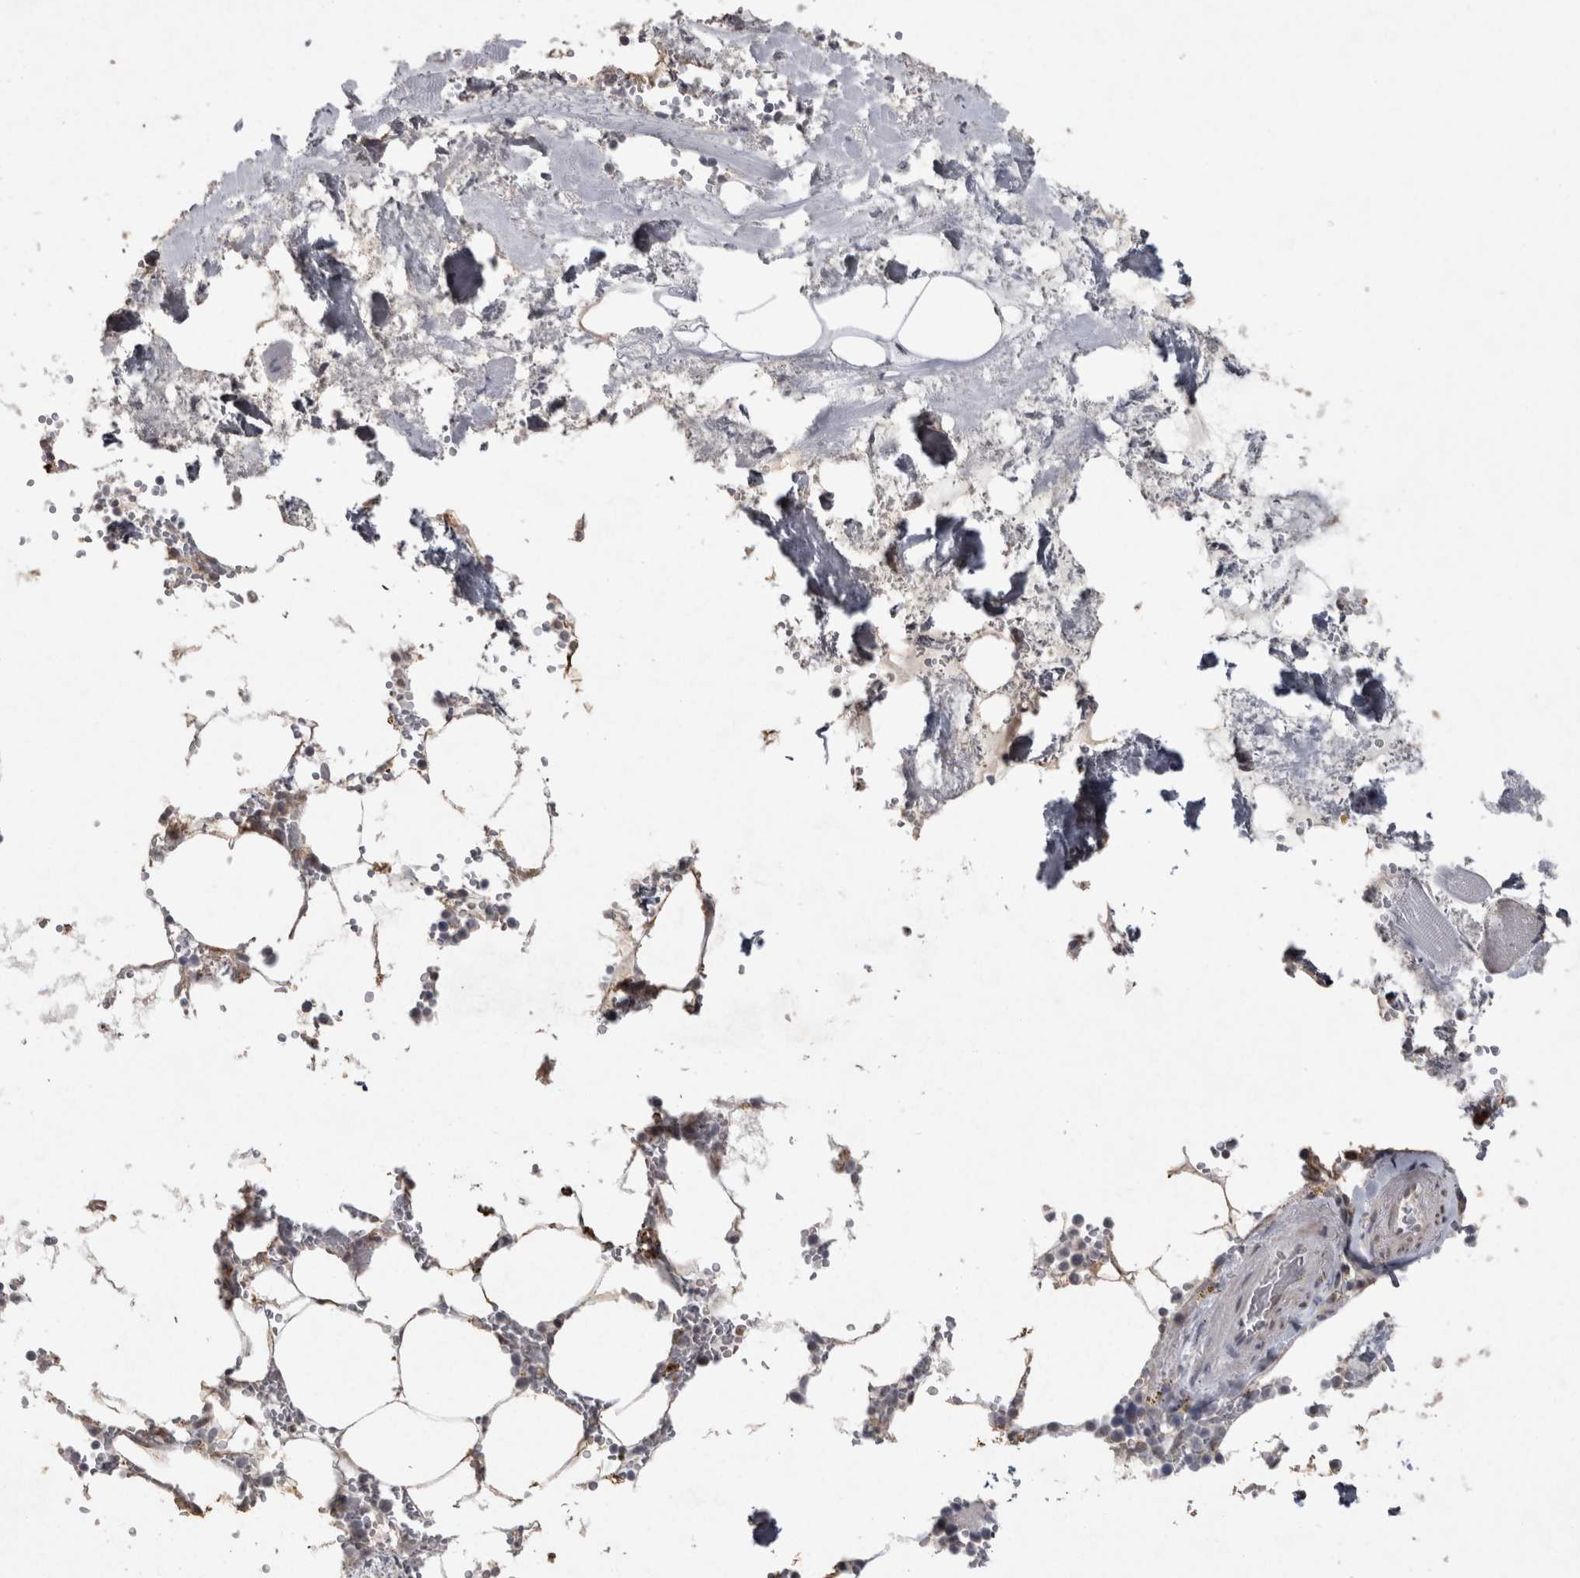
{"staining": {"intensity": "weak", "quantity": "<25%", "location": "nuclear"}, "tissue": "bone marrow", "cell_type": "Hematopoietic cells", "image_type": "normal", "snomed": [{"axis": "morphology", "description": "Normal tissue, NOS"}, {"axis": "topography", "description": "Bone marrow"}], "caption": "Hematopoietic cells show no significant protein staining in normal bone marrow. The staining was performed using DAB to visualize the protein expression in brown, while the nuclei were stained in blue with hematoxylin (Magnification: 20x).", "gene": "MEP1A", "patient": {"sex": "male", "age": 70}}